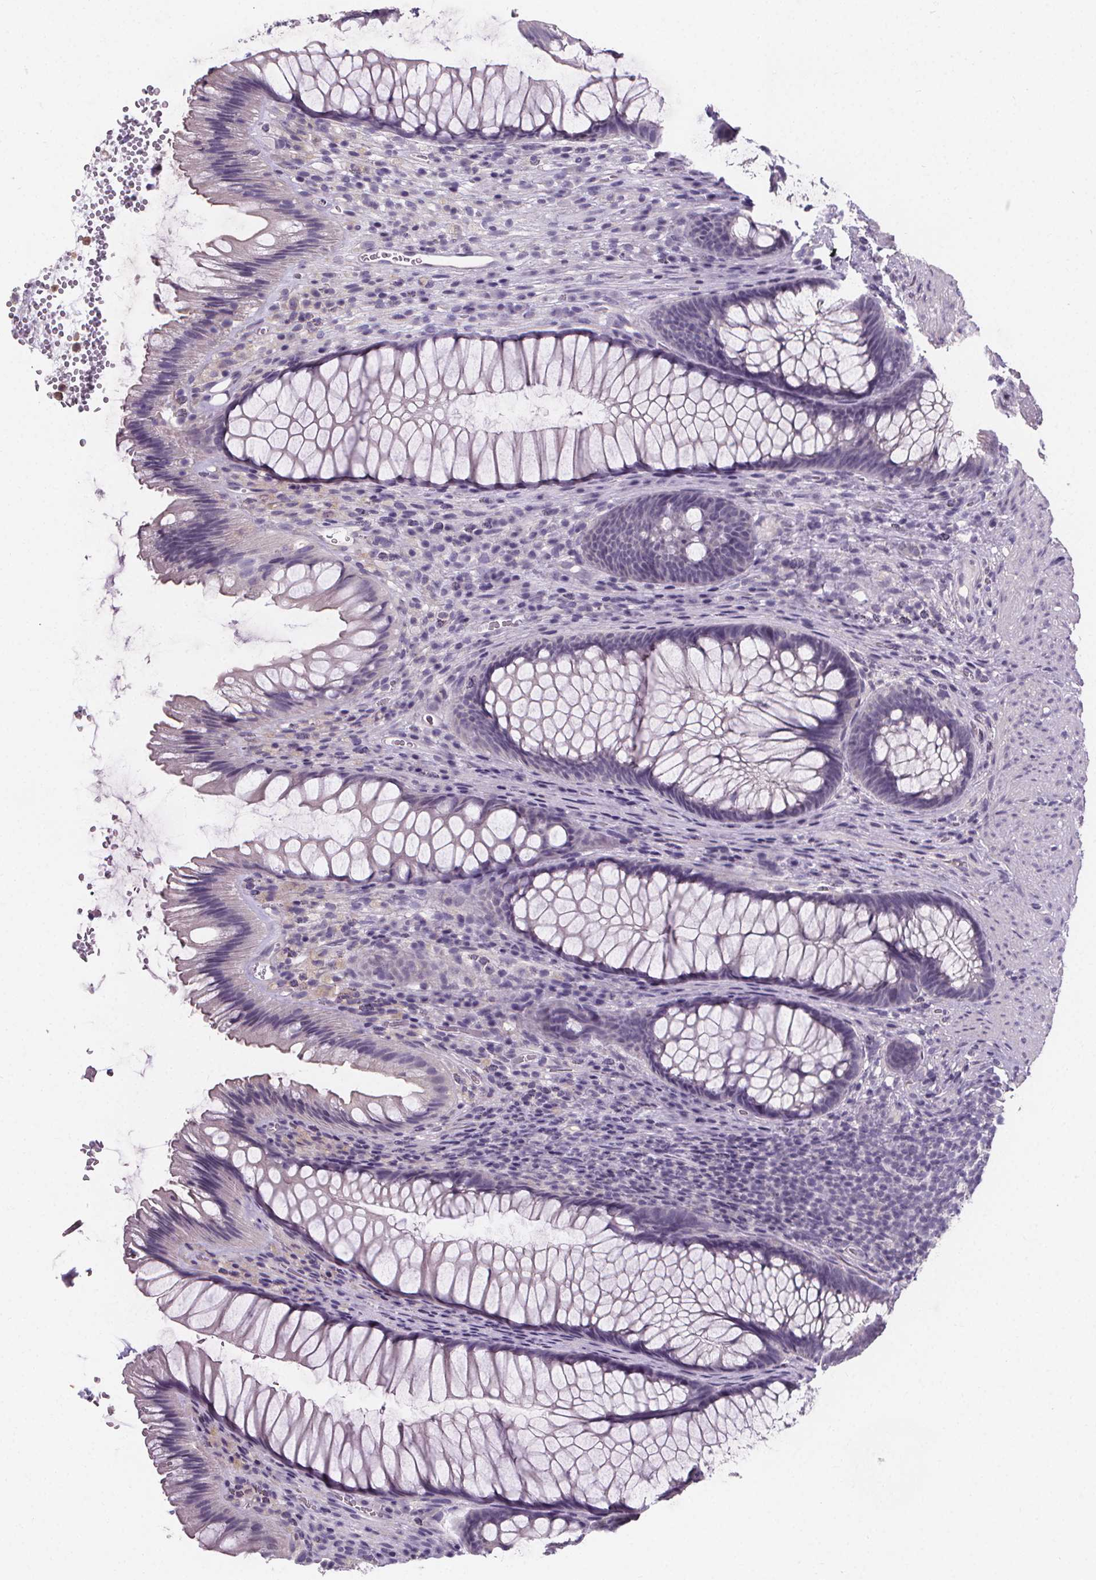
{"staining": {"intensity": "negative", "quantity": "none", "location": "none"}, "tissue": "rectum", "cell_type": "Glandular cells", "image_type": "normal", "snomed": [{"axis": "morphology", "description": "Normal tissue, NOS"}, {"axis": "topography", "description": "Rectum"}], "caption": "The photomicrograph shows no staining of glandular cells in benign rectum. The staining was performed using DAB to visualize the protein expression in brown, while the nuclei were stained in blue with hematoxylin (Magnification: 20x).", "gene": "ATP6V1D", "patient": {"sex": "male", "age": 53}}